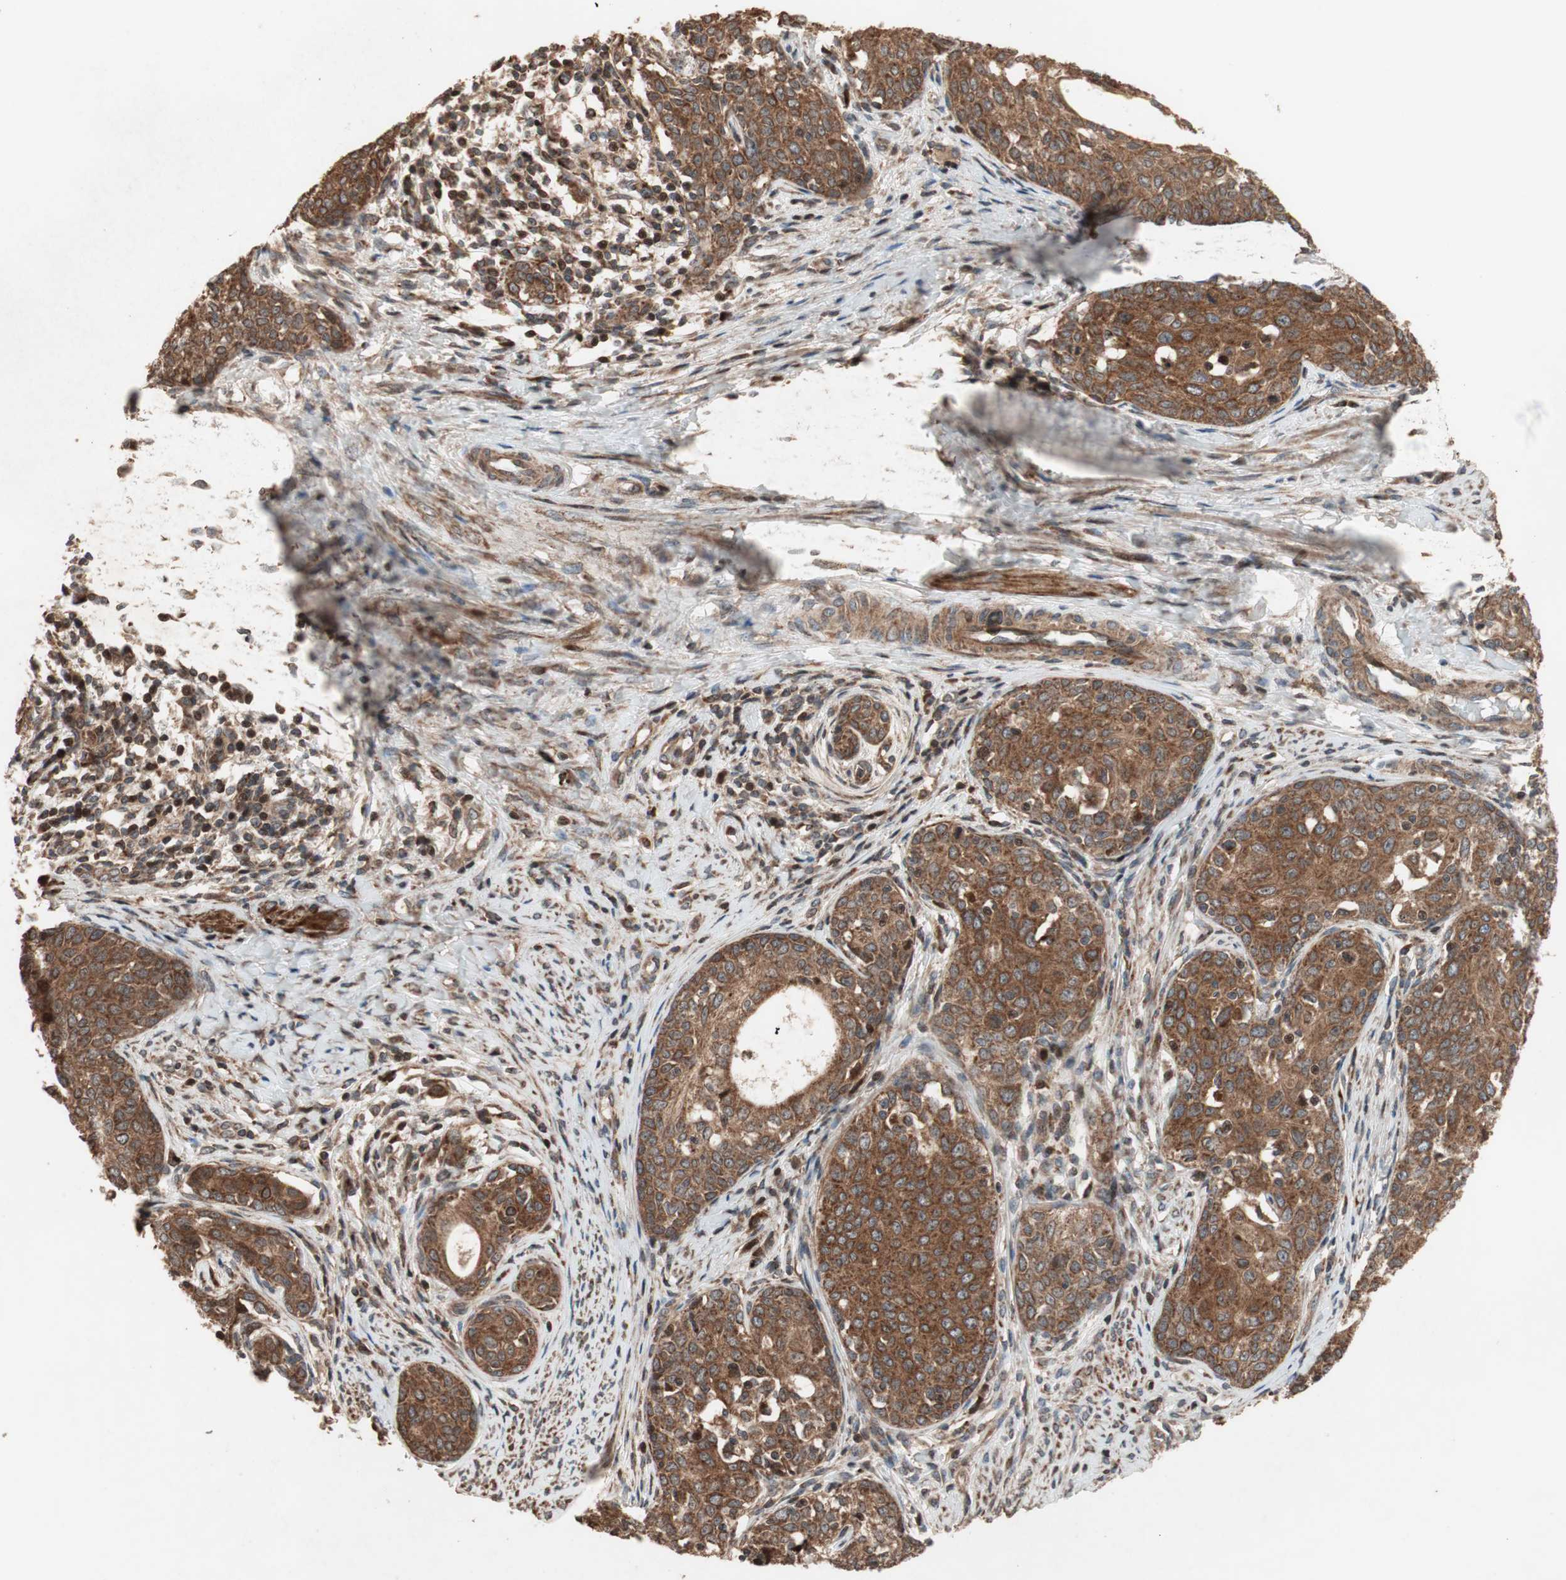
{"staining": {"intensity": "strong", "quantity": ">75%", "location": "cytoplasmic/membranous"}, "tissue": "cervical cancer", "cell_type": "Tumor cells", "image_type": "cancer", "snomed": [{"axis": "morphology", "description": "Squamous cell carcinoma, NOS"}, {"axis": "morphology", "description": "Adenocarcinoma, NOS"}, {"axis": "topography", "description": "Cervix"}], "caption": "Immunohistochemical staining of cervical cancer demonstrates high levels of strong cytoplasmic/membranous staining in about >75% of tumor cells.", "gene": "RAB1A", "patient": {"sex": "female", "age": 52}}